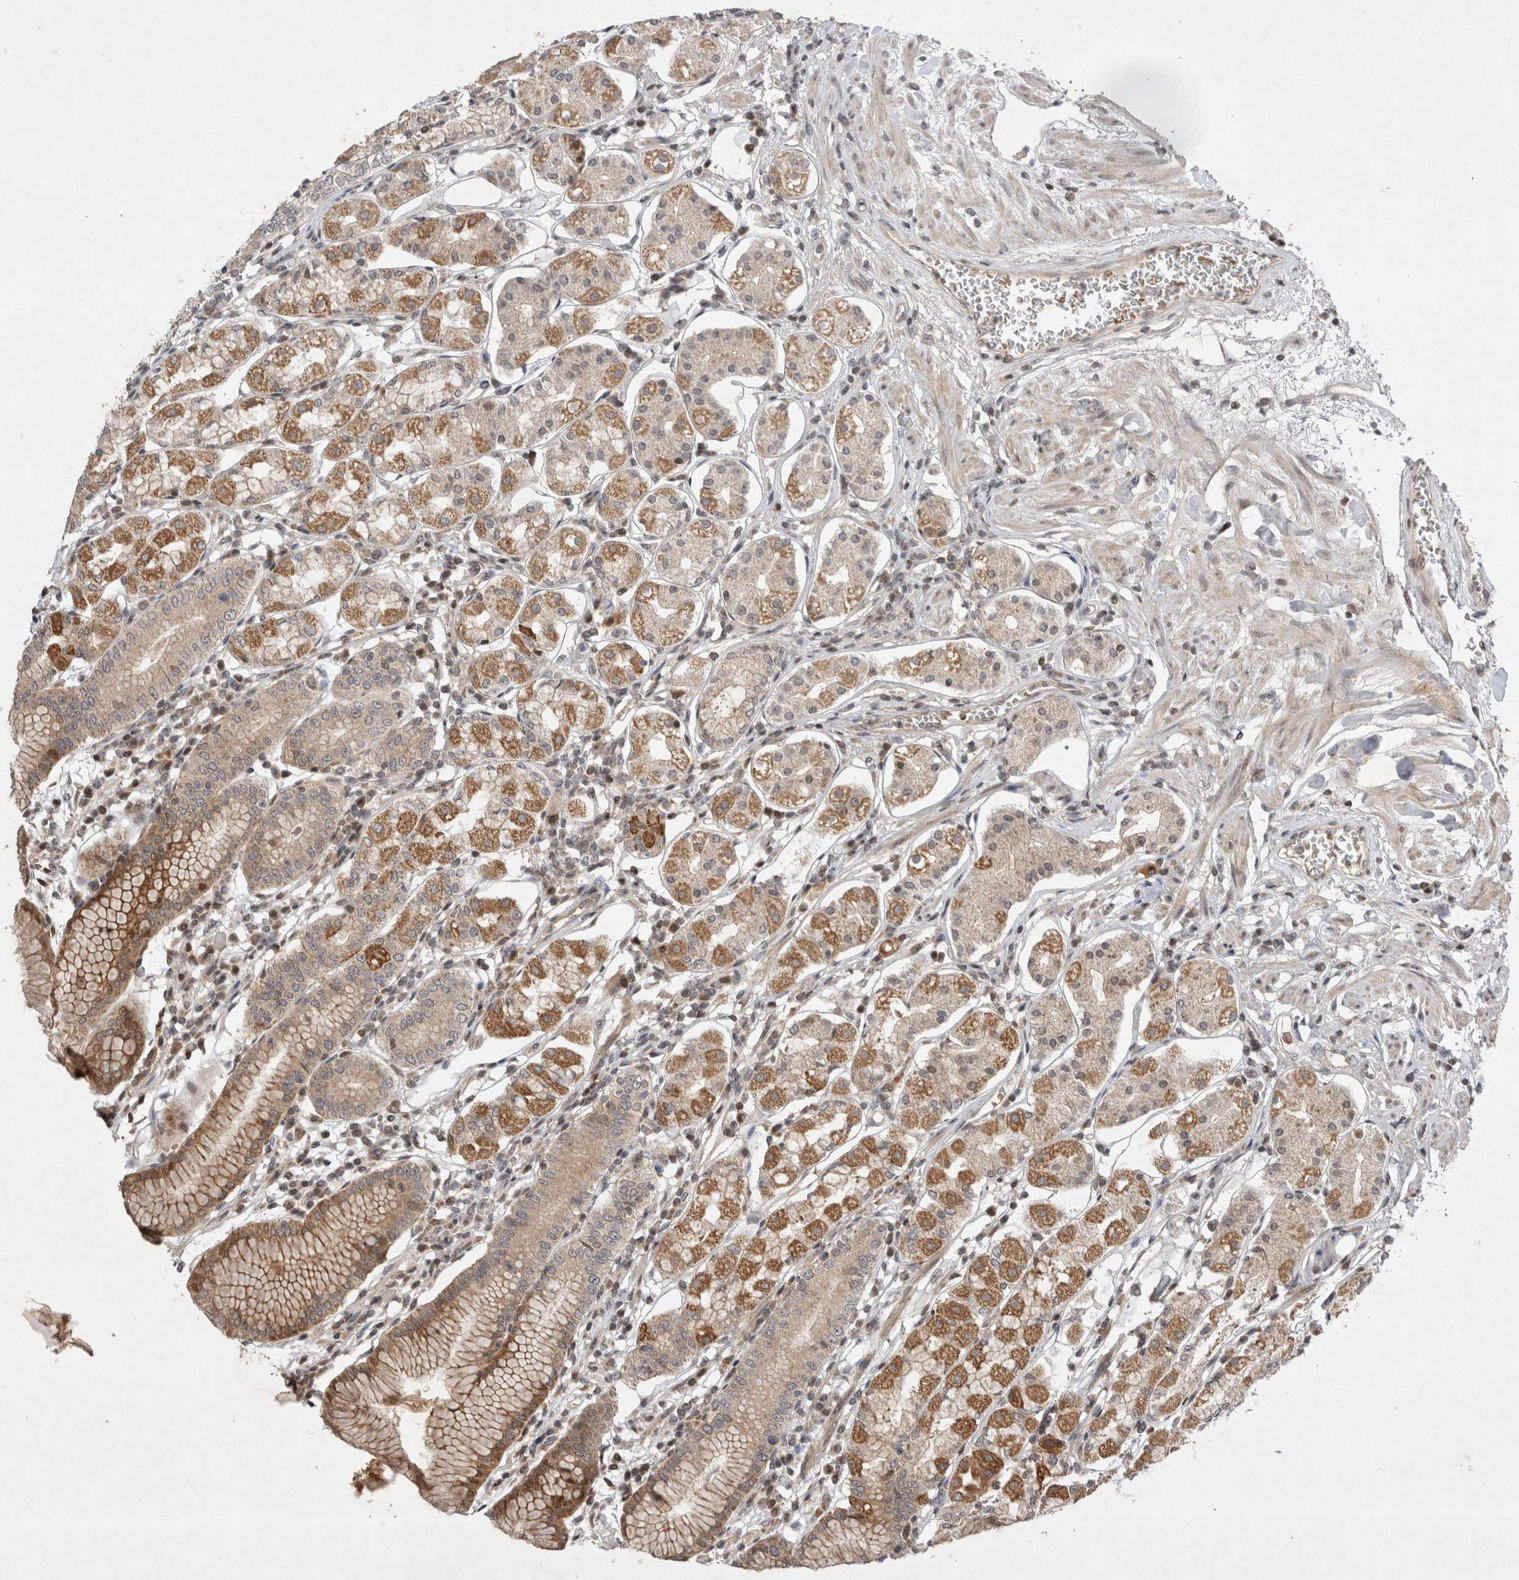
{"staining": {"intensity": "moderate", "quantity": ">75%", "location": "cytoplasmic/membranous"}, "tissue": "stomach", "cell_type": "Glandular cells", "image_type": "normal", "snomed": [{"axis": "morphology", "description": "Normal tissue, NOS"}, {"axis": "topography", "description": "Stomach"}, {"axis": "topography", "description": "Stomach, lower"}], "caption": "Immunohistochemical staining of normal human stomach exhibits >75% levels of moderate cytoplasmic/membranous protein expression in approximately >75% of glandular cells. Using DAB (3,3'-diaminobenzidine) (brown) and hematoxylin (blue) stains, captured at high magnification using brightfield microscopy.", "gene": "EIF2AK1", "patient": {"sex": "female", "age": 56}}